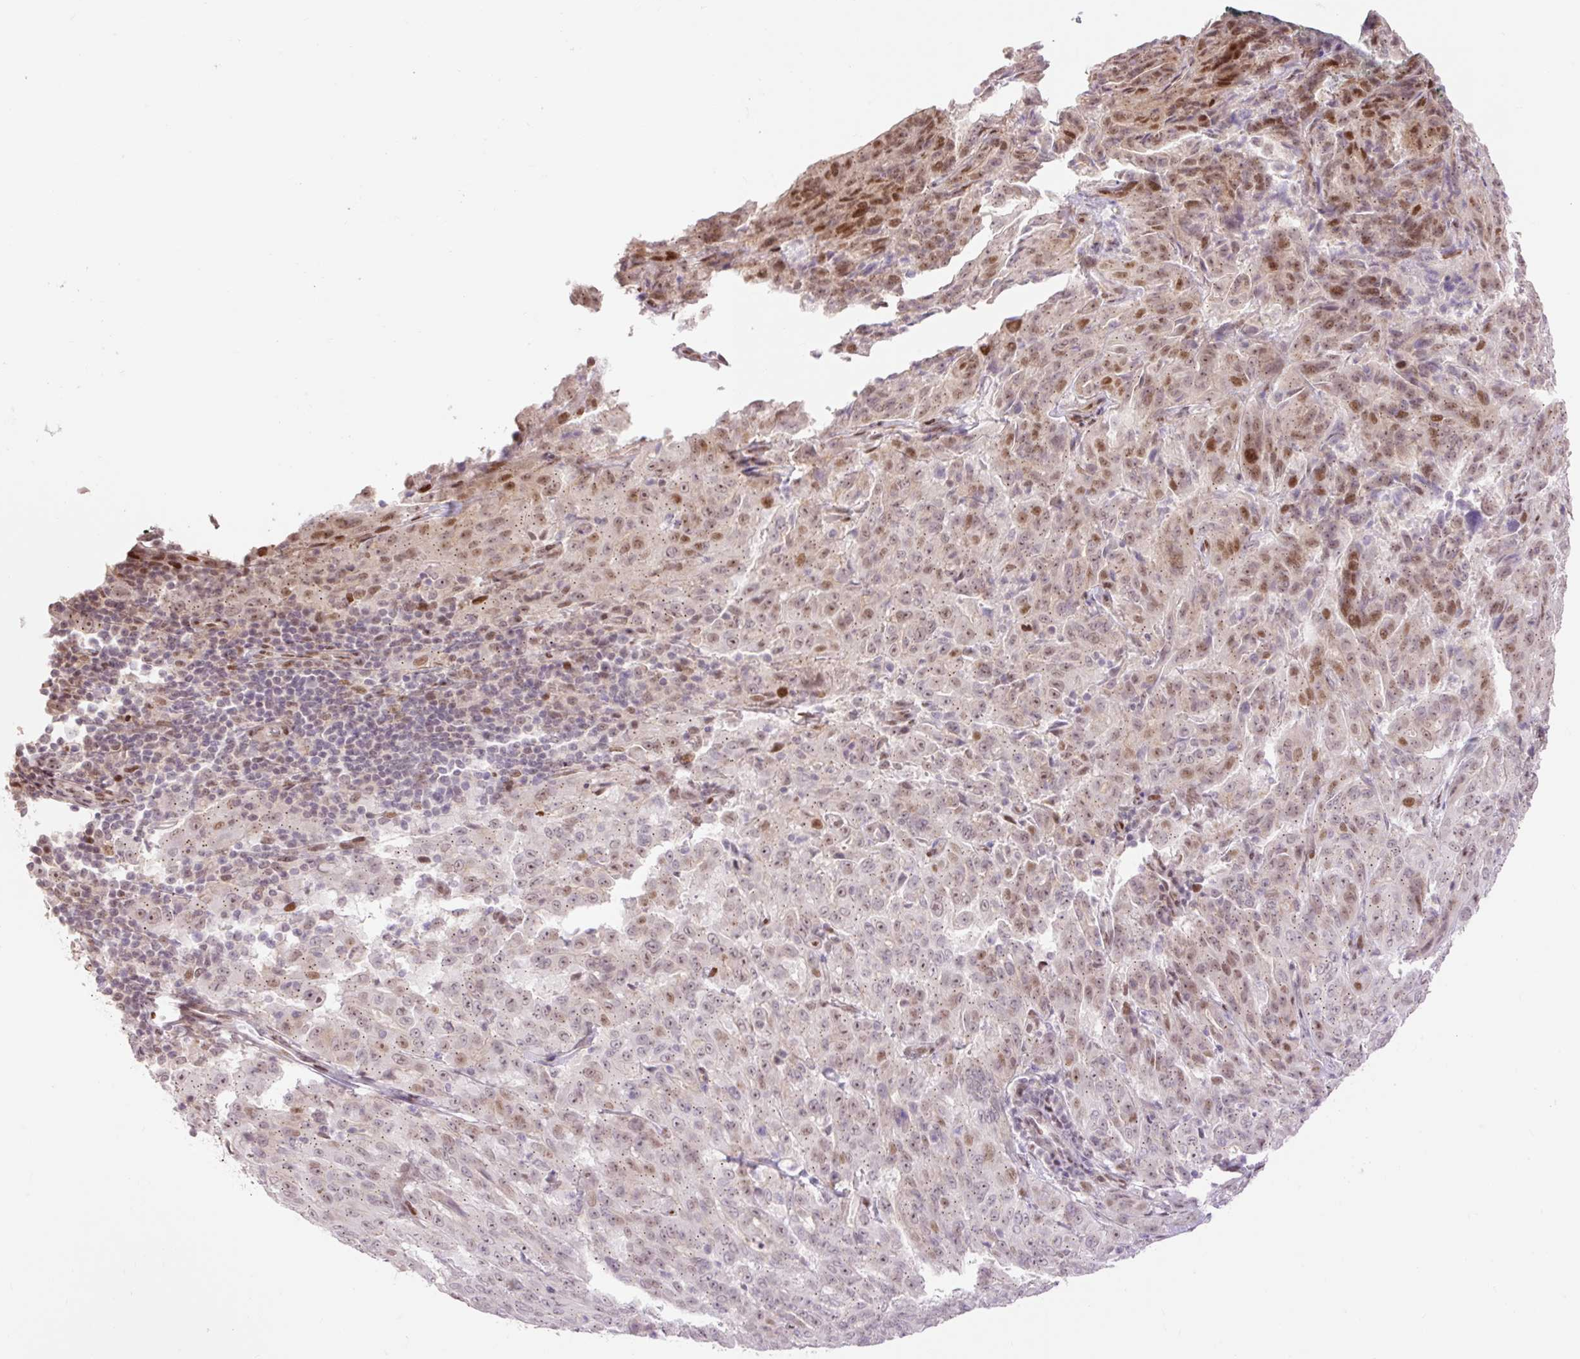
{"staining": {"intensity": "moderate", "quantity": "25%-75%", "location": "nuclear"}, "tissue": "pancreatic cancer", "cell_type": "Tumor cells", "image_type": "cancer", "snomed": [{"axis": "morphology", "description": "Adenocarcinoma, NOS"}, {"axis": "topography", "description": "Pancreas"}], "caption": "Pancreatic adenocarcinoma stained with a protein marker displays moderate staining in tumor cells.", "gene": "RIPPLY3", "patient": {"sex": "male", "age": 63}}